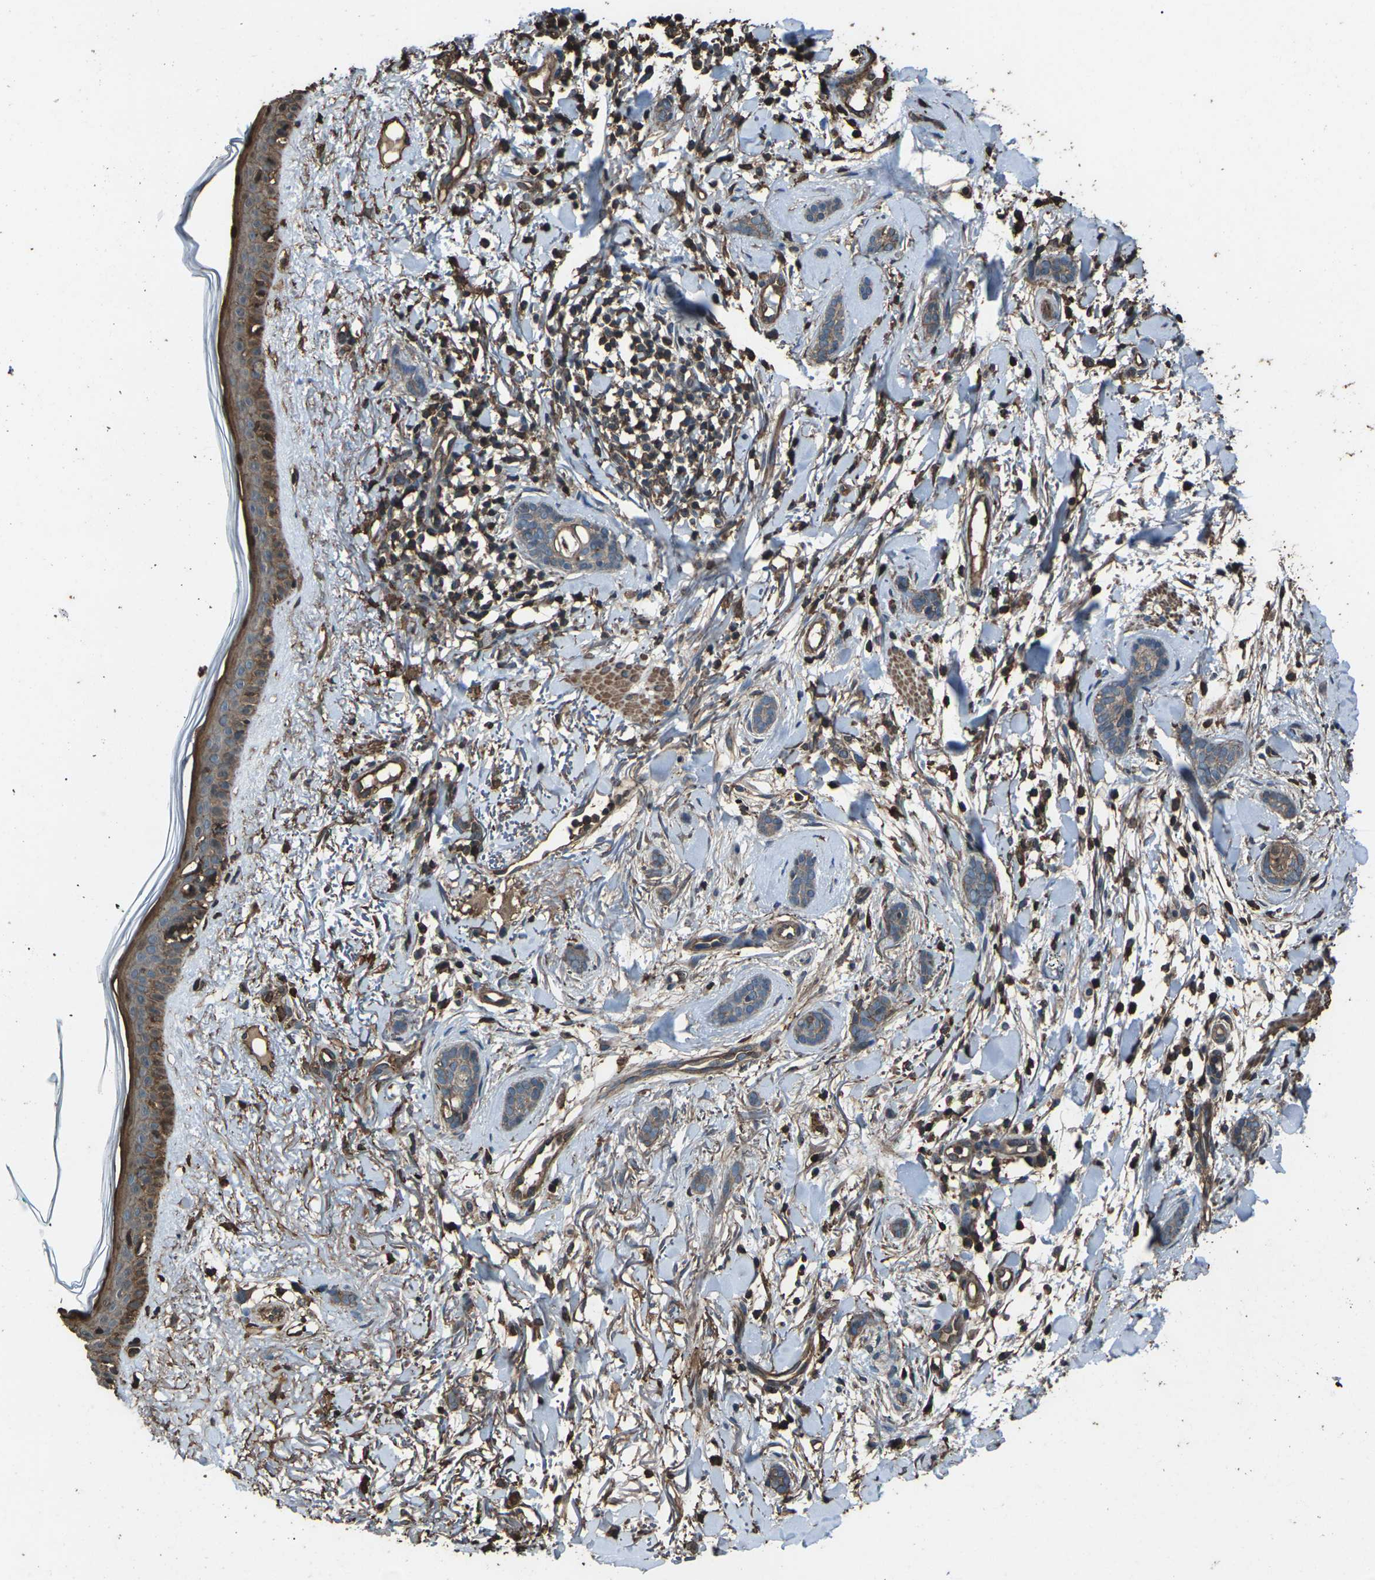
{"staining": {"intensity": "weak", "quantity": ">75%", "location": "cytoplasmic/membranous"}, "tissue": "skin cancer", "cell_type": "Tumor cells", "image_type": "cancer", "snomed": [{"axis": "morphology", "description": "Basal cell carcinoma"}, {"axis": "morphology", "description": "Adnexal tumor, benign"}, {"axis": "topography", "description": "Skin"}], "caption": "Immunohistochemistry of basal cell carcinoma (skin) demonstrates low levels of weak cytoplasmic/membranous expression in about >75% of tumor cells.", "gene": "DHPS", "patient": {"sex": "female", "age": 42}}